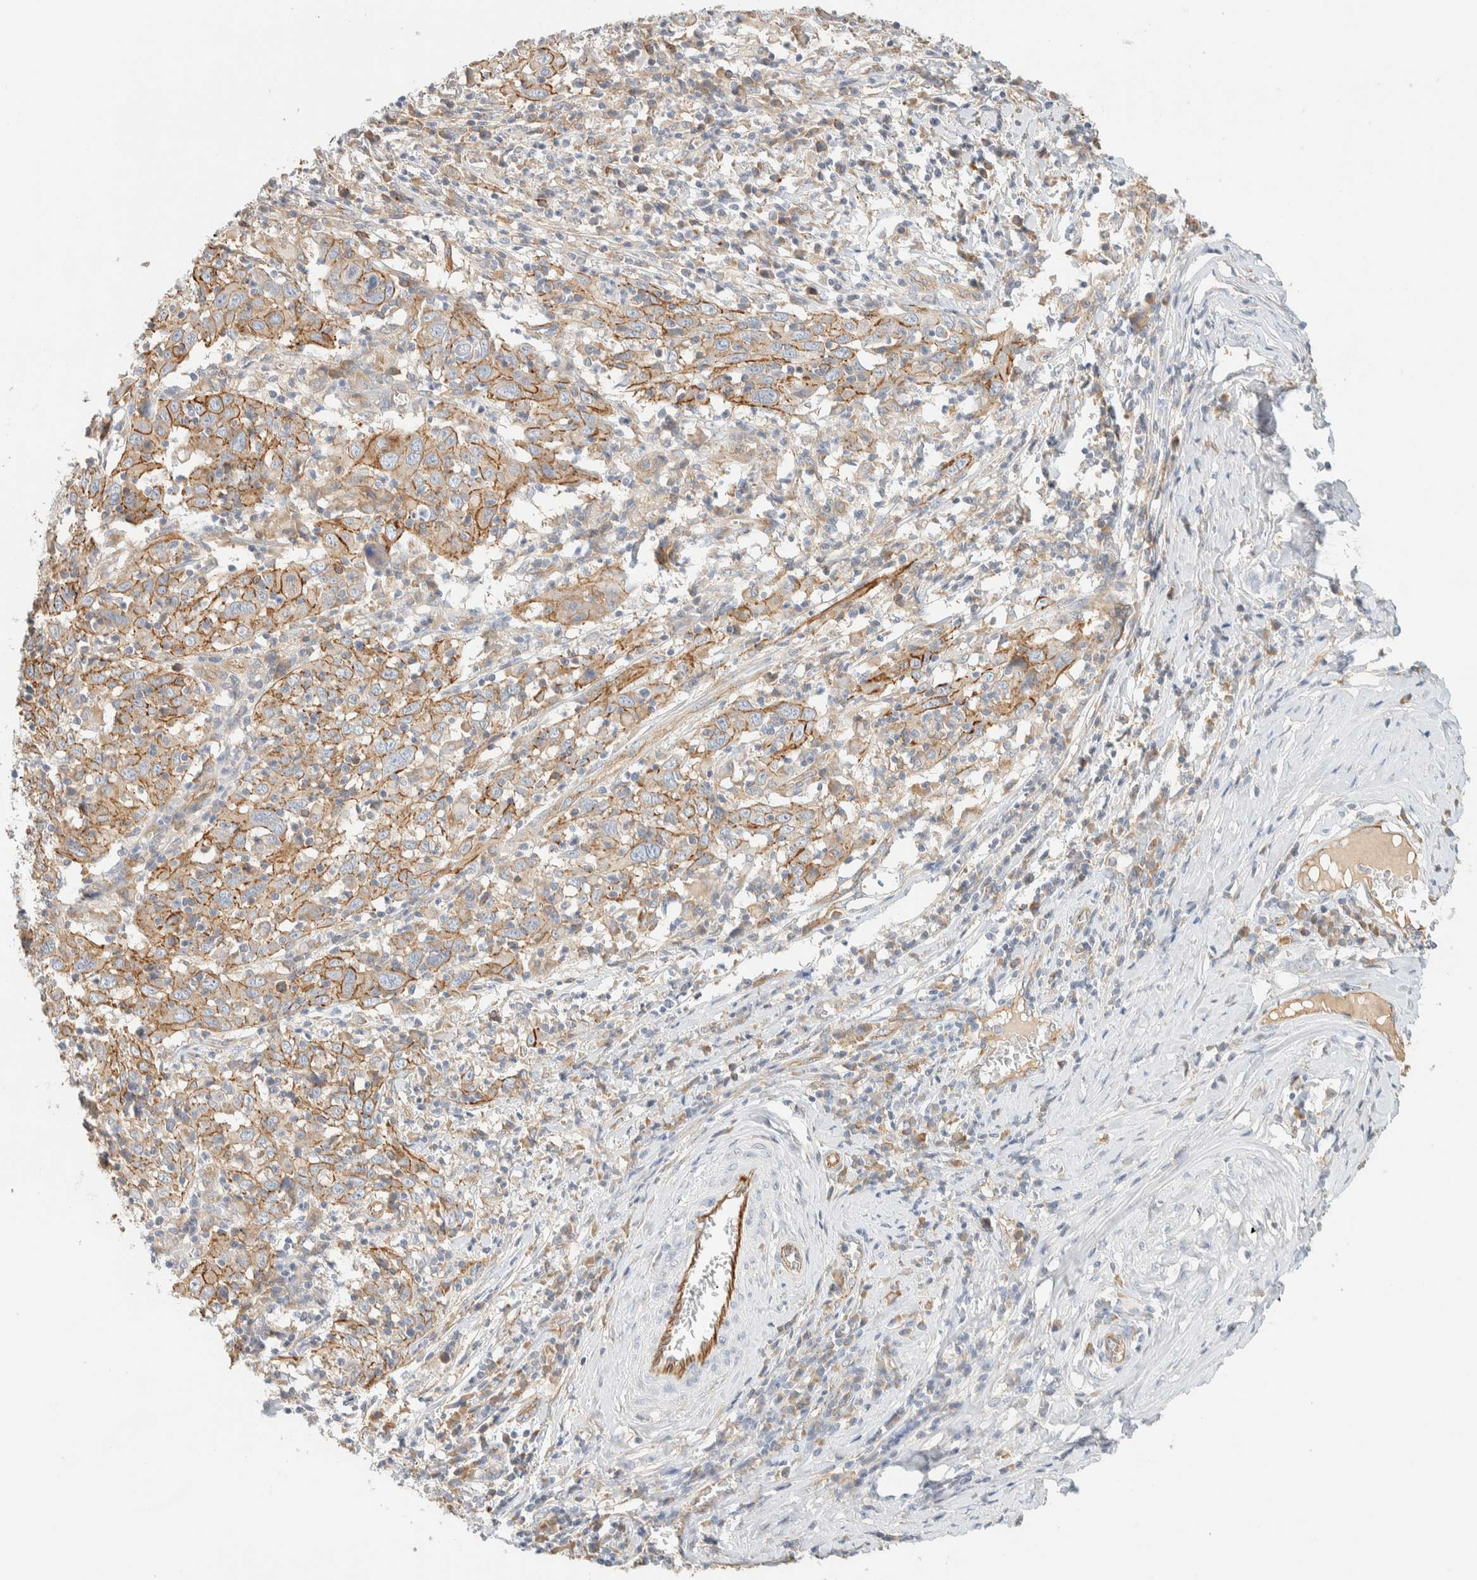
{"staining": {"intensity": "moderate", "quantity": "25%-75%", "location": "cytoplasmic/membranous"}, "tissue": "cervical cancer", "cell_type": "Tumor cells", "image_type": "cancer", "snomed": [{"axis": "morphology", "description": "Squamous cell carcinoma, NOS"}, {"axis": "topography", "description": "Cervix"}], "caption": "Protein analysis of cervical cancer (squamous cell carcinoma) tissue exhibits moderate cytoplasmic/membranous staining in about 25%-75% of tumor cells. (IHC, brightfield microscopy, high magnification).", "gene": "LIMA1", "patient": {"sex": "female", "age": 46}}